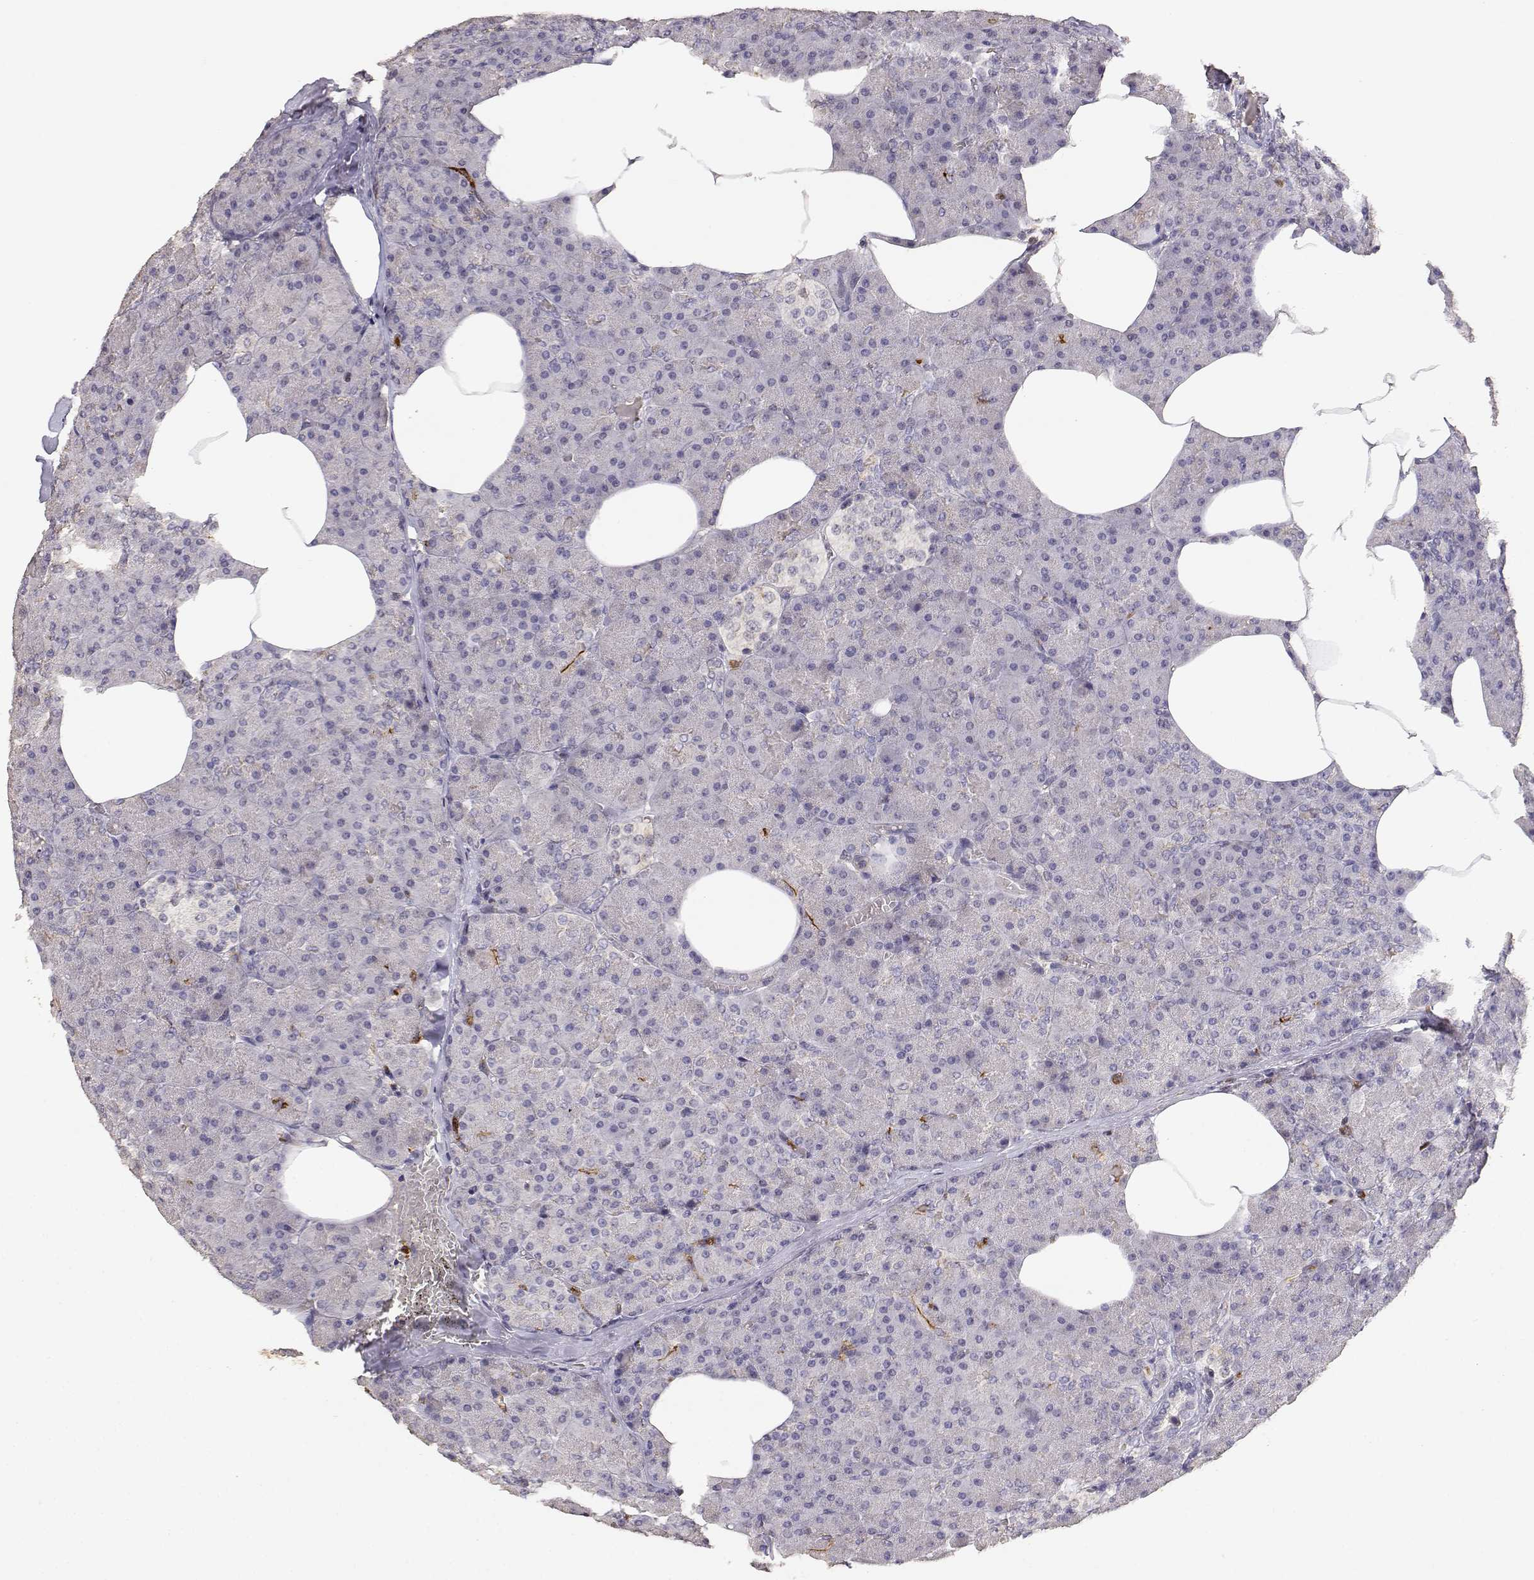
{"staining": {"intensity": "moderate", "quantity": "<25%", "location": "cytoplasmic/membranous"}, "tissue": "pancreas", "cell_type": "Exocrine glandular cells", "image_type": "normal", "snomed": [{"axis": "morphology", "description": "Normal tissue, NOS"}, {"axis": "topography", "description": "Pancreas"}], "caption": "The image reveals staining of normal pancreas, revealing moderate cytoplasmic/membranous protein positivity (brown color) within exocrine glandular cells. The staining is performed using DAB brown chromogen to label protein expression. The nuclei are counter-stained blue using hematoxylin.", "gene": "TNFRSF10C", "patient": {"sex": "female", "age": 45}}